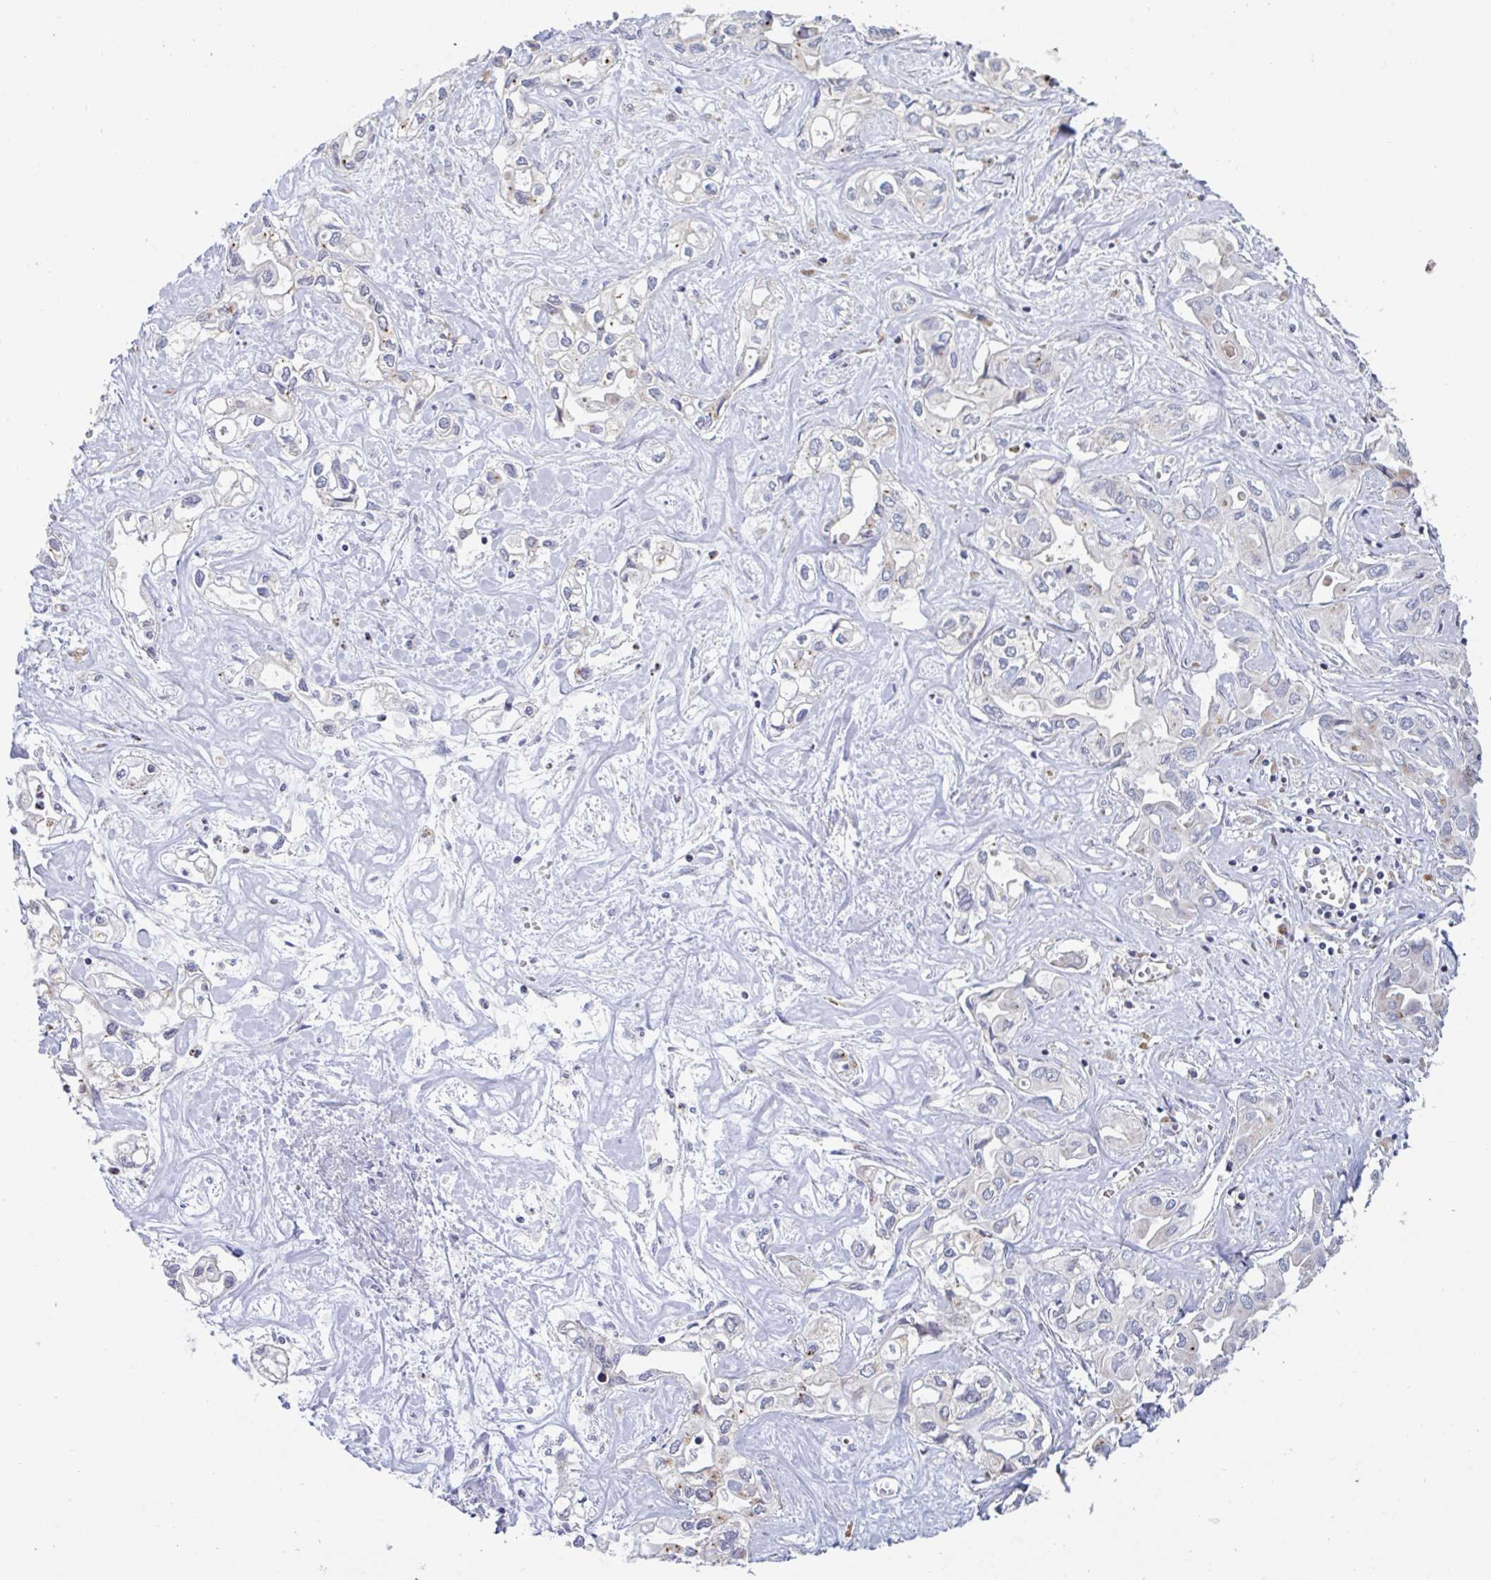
{"staining": {"intensity": "negative", "quantity": "none", "location": "none"}, "tissue": "liver cancer", "cell_type": "Tumor cells", "image_type": "cancer", "snomed": [{"axis": "morphology", "description": "Cholangiocarcinoma"}, {"axis": "topography", "description": "Liver"}], "caption": "IHC micrograph of neoplastic tissue: cholangiocarcinoma (liver) stained with DAB displays no significant protein expression in tumor cells. (Brightfield microscopy of DAB (3,3'-diaminobenzidine) immunohistochemistry at high magnification).", "gene": "SLC9A6", "patient": {"sex": "female", "age": 64}}